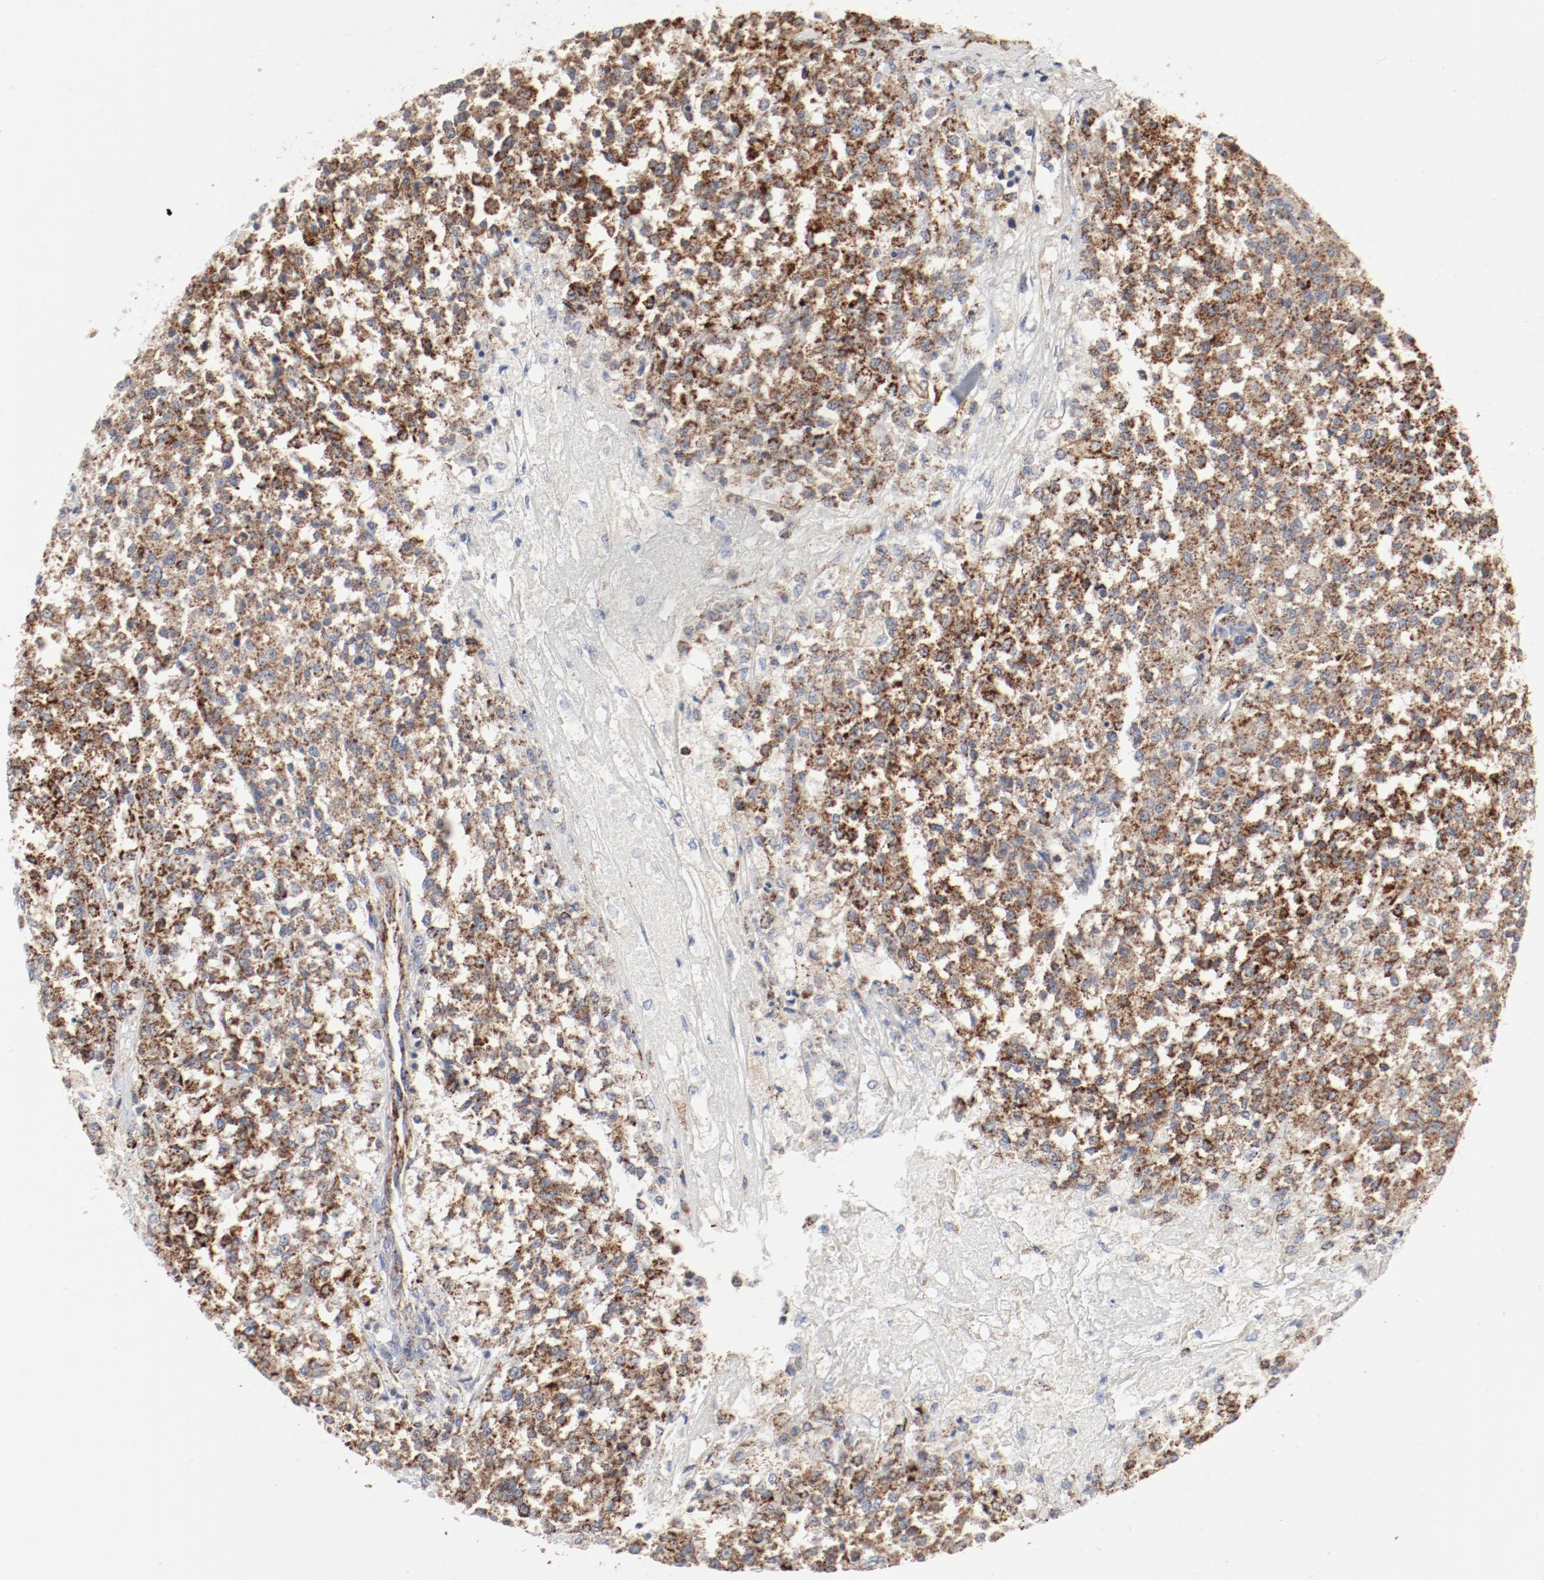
{"staining": {"intensity": "moderate", "quantity": ">75%", "location": "cytoplasmic/membranous"}, "tissue": "testis cancer", "cell_type": "Tumor cells", "image_type": "cancer", "snomed": [{"axis": "morphology", "description": "Seminoma, NOS"}, {"axis": "topography", "description": "Testis"}], "caption": "The immunohistochemical stain labels moderate cytoplasmic/membranous positivity in tumor cells of testis seminoma tissue.", "gene": "SETD3", "patient": {"sex": "male", "age": 59}}